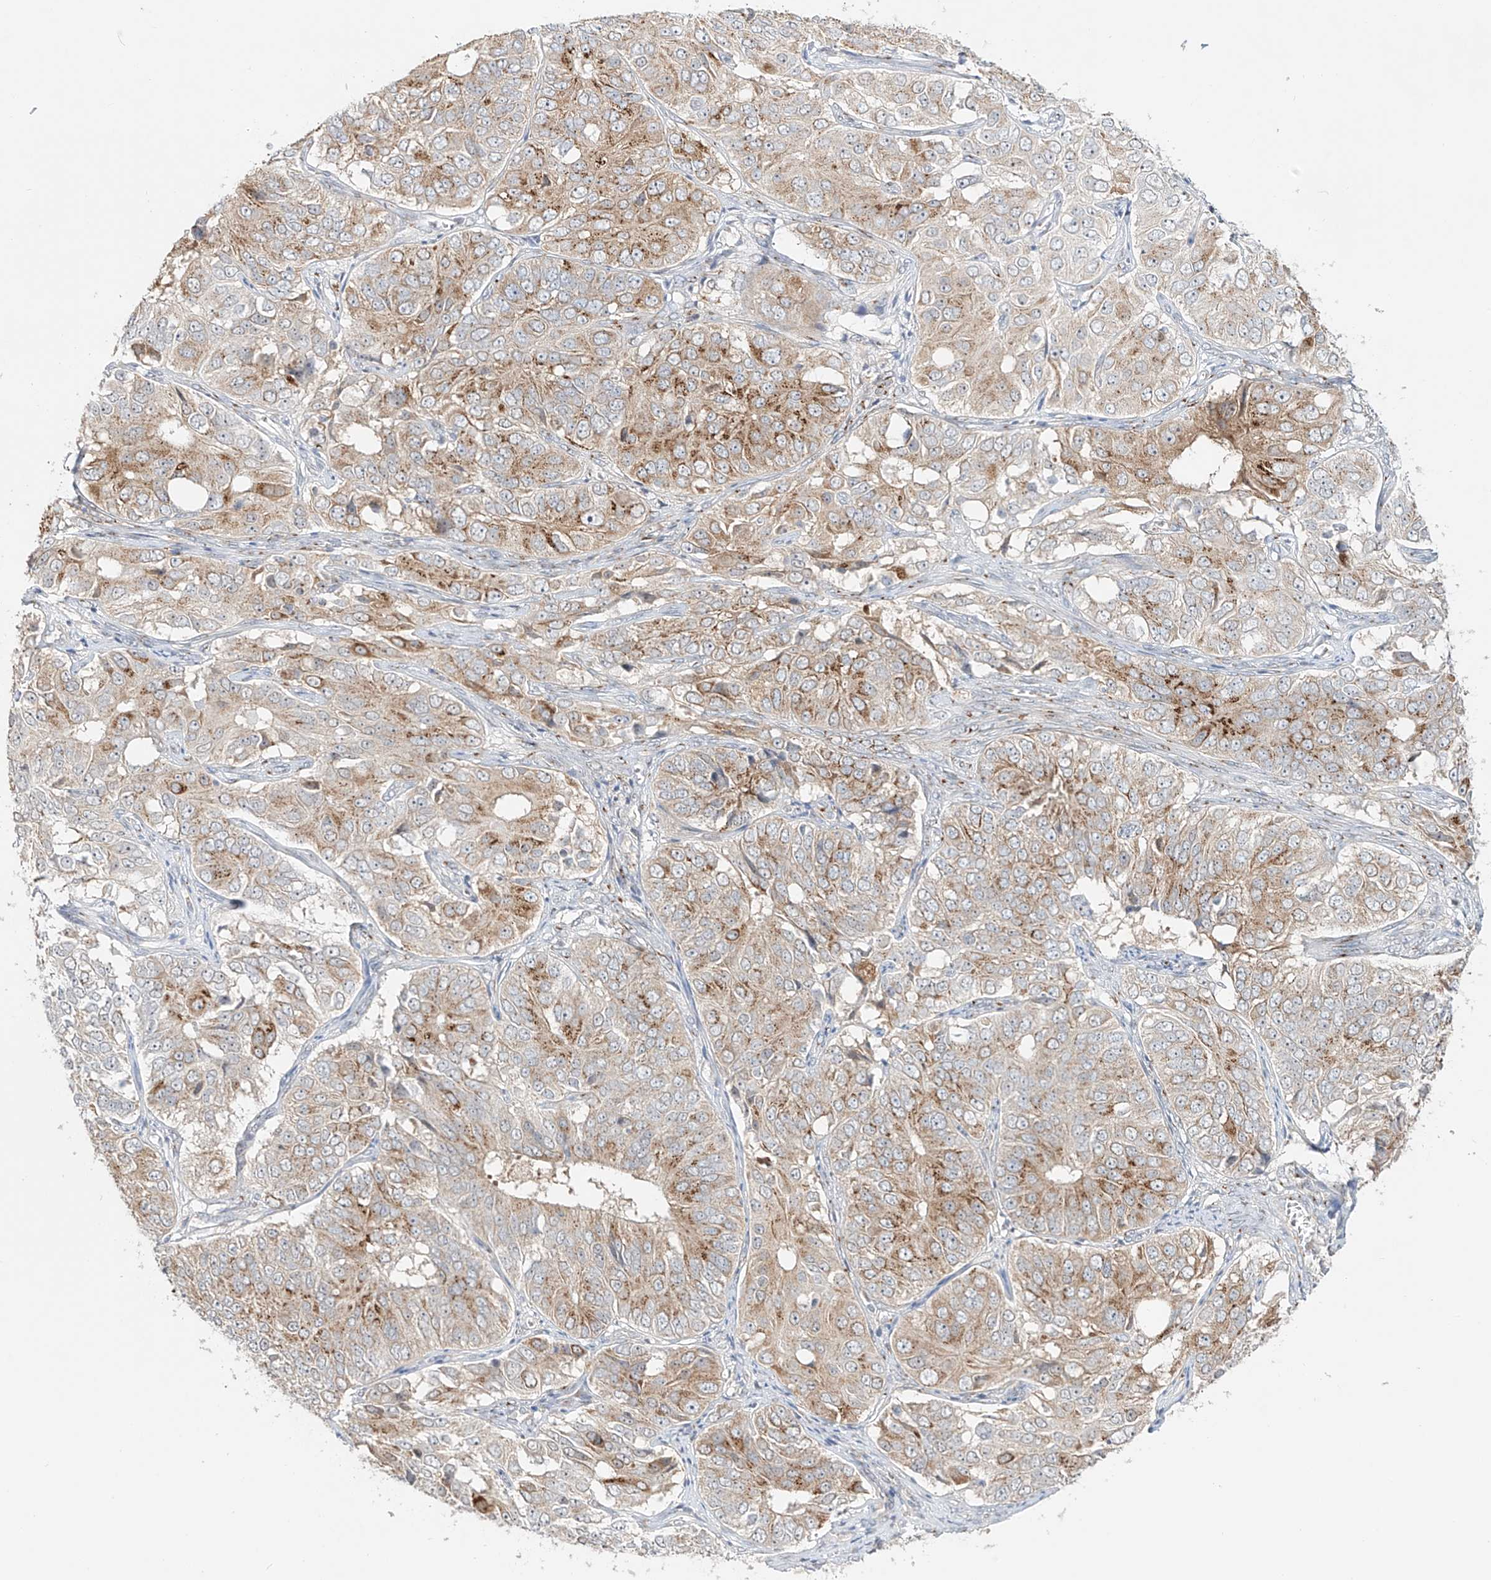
{"staining": {"intensity": "moderate", "quantity": ">75%", "location": "cytoplasmic/membranous"}, "tissue": "ovarian cancer", "cell_type": "Tumor cells", "image_type": "cancer", "snomed": [{"axis": "morphology", "description": "Carcinoma, endometroid"}, {"axis": "topography", "description": "Ovary"}], "caption": "High-power microscopy captured an immunohistochemistry (IHC) image of ovarian cancer (endometroid carcinoma), revealing moderate cytoplasmic/membranous positivity in about >75% of tumor cells. Immunohistochemistry (ihc) stains the protein of interest in brown and the nuclei are stained blue.", "gene": "BSDC1", "patient": {"sex": "female", "age": 51}}